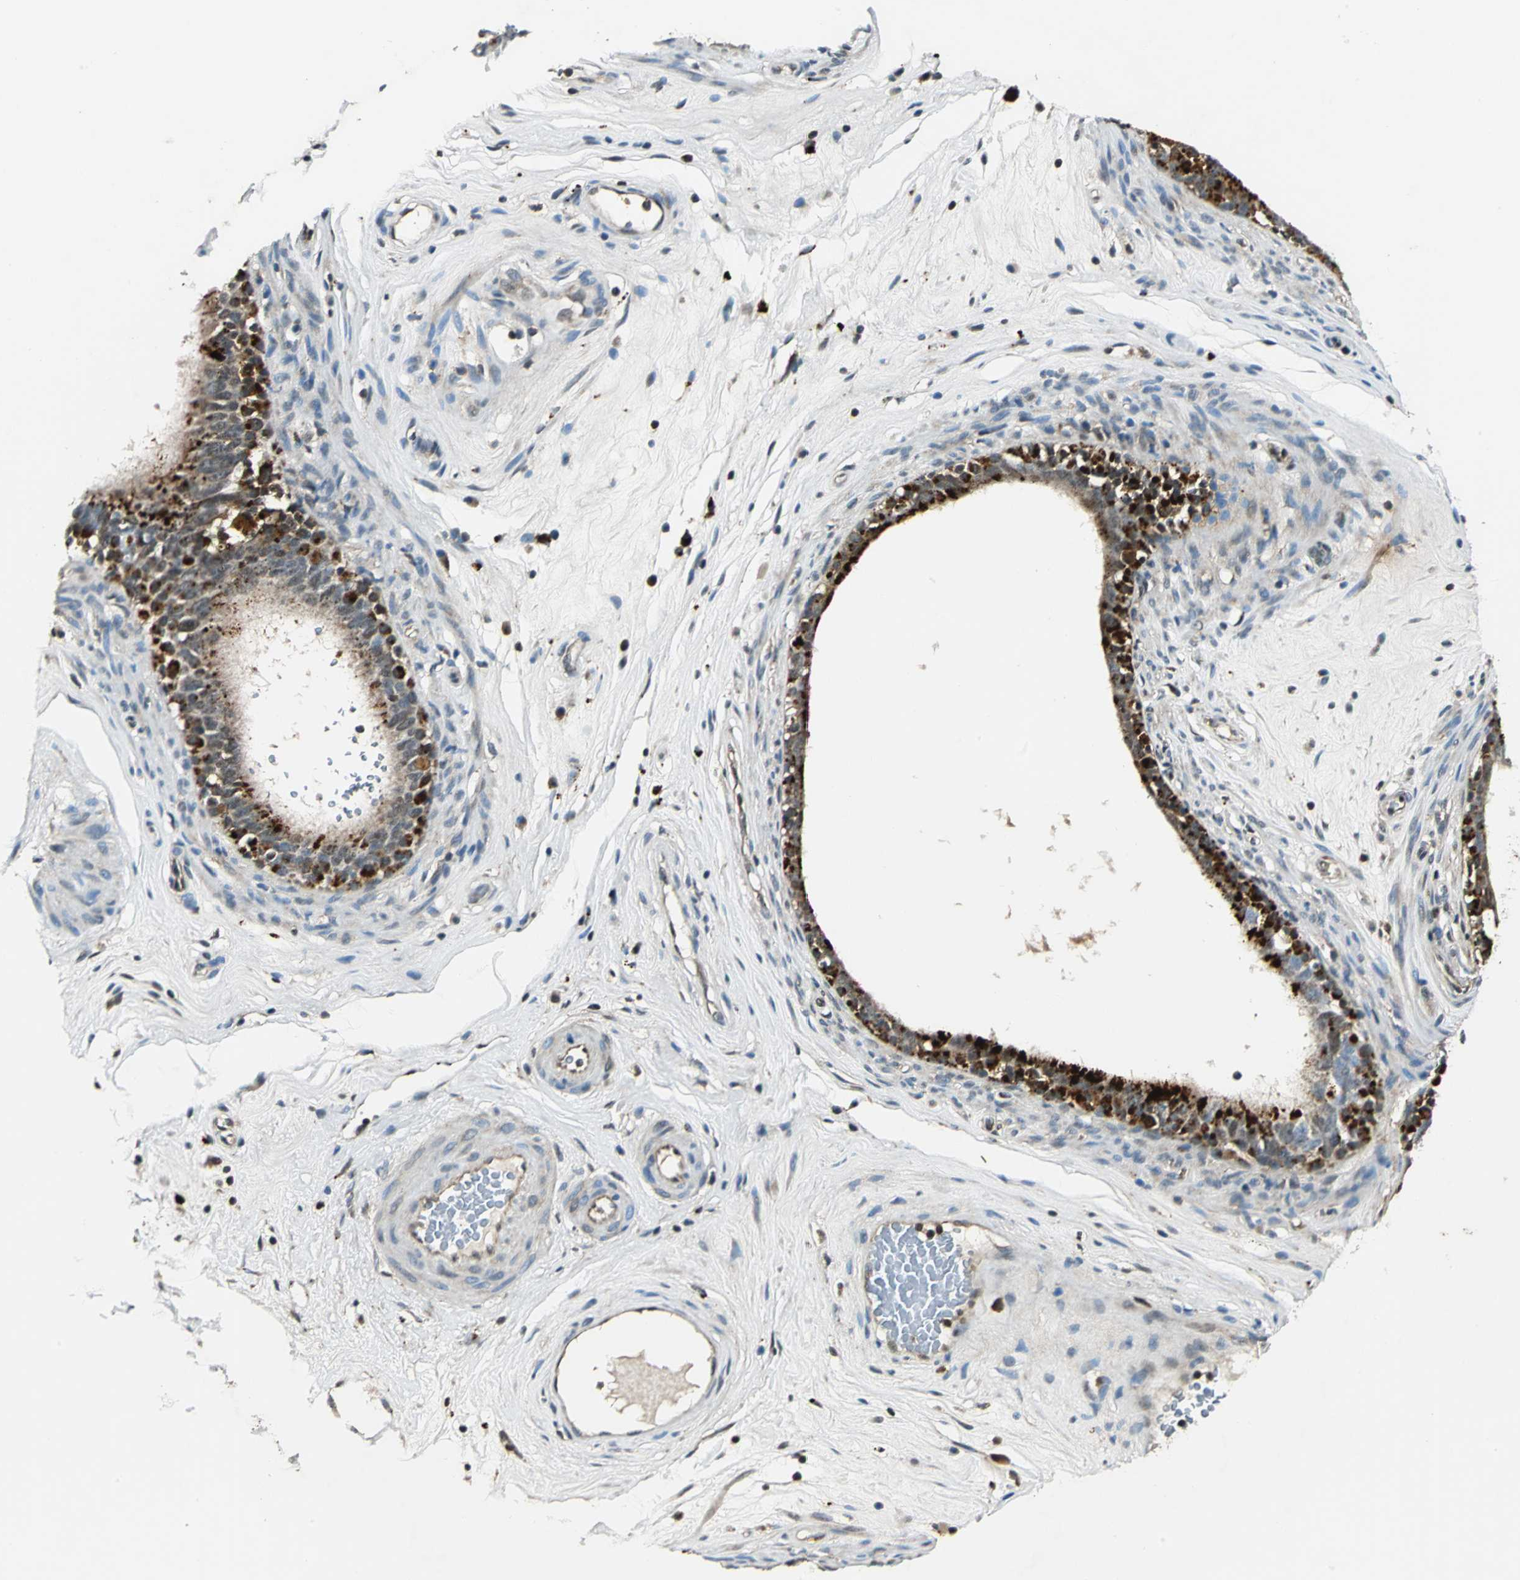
{"staining": {"intensity": "strong", "quantity": ">75%", "location": "cytoplasmic/membranous,nuclear"}, "tissue": "epididymis", "cell_type": "Glandular cells", "image_type": "normal", "snomed": [{"axis": "morphology", "description": "Normal tissue, NOS"}, {"axis": "morphology", "description": "Inflammation, NOS"}, {"axis": "topography", "description": "Epididymis"}], "caption": "Strong cytoplasmic/membranous,nuclear protein staining is appreciated in approximately >75% of glandular cells in epididymis. Using DAB (brown) and hematoxylin (blue) stains, captured at high magnification using brightfield microscopy.", "gene": "PPP1R13L", "patient": {"sex": "male", "age": 84}}